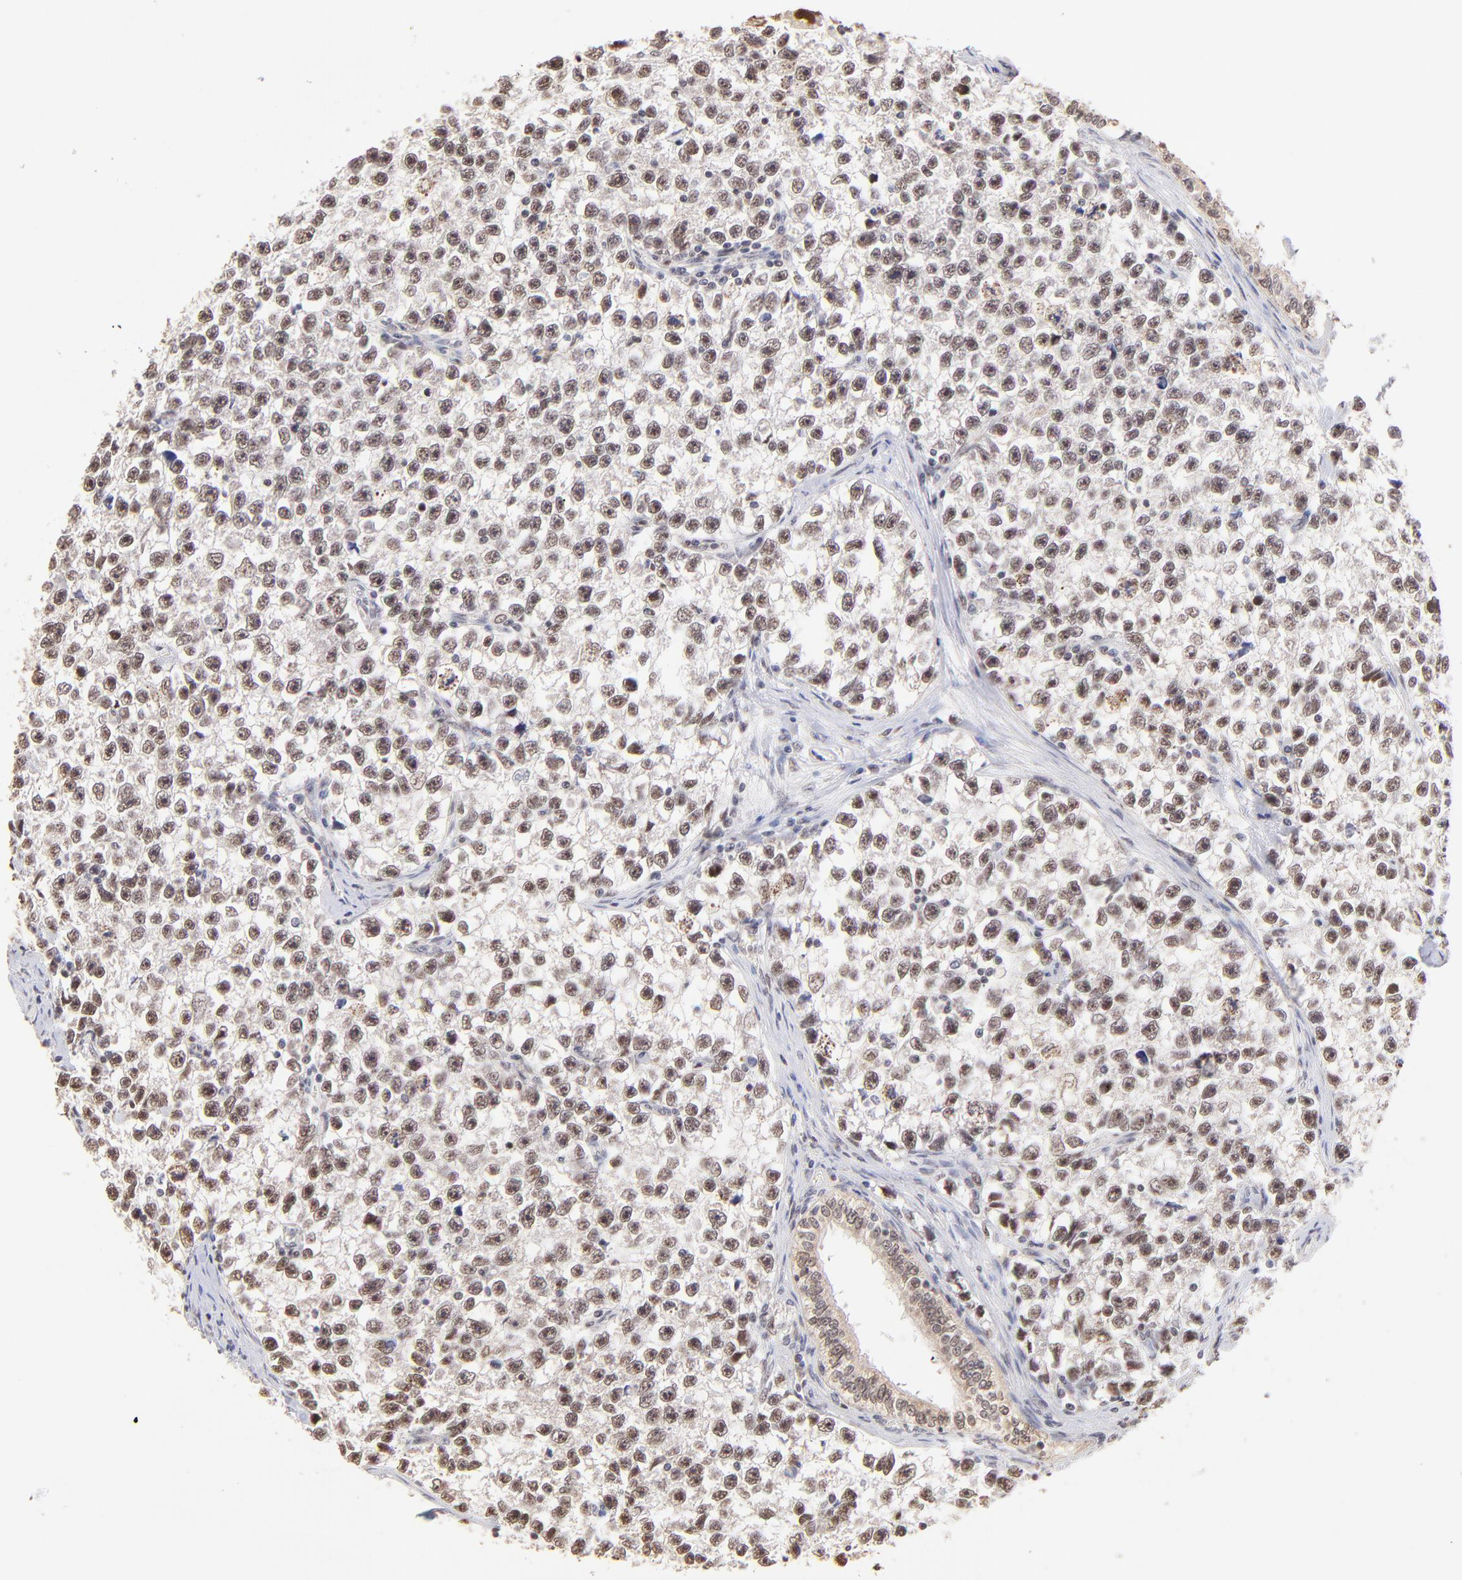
{"staining": {"intensity": "weak", "quantity": ">75%", "location": "nuclear"}, "tissue": "testis cancer", "cell_type": "Tumor cells", "image_type": "cancer", "snomed": [{"axis": "morphology", "description": "Seminoma, NOS"}, {"axis": "morphology", "description": "Carcinoma, Embryonal, NOS"}, {"axis": "topography", "description": "Testis"}], "caption": "Immunohistochemical staining of human testis cancer demonstrates low levels of weak nuclear protein expression in approximately >75% of tumor cells. Using DAB (3,3'-diaminobenzidine) (brown) and hematoxylin (blue) stains, captured at high magnification using brightfield microscopy.", "gene": "ZNF670", "patient": {"sex": "male", "age": 30}}